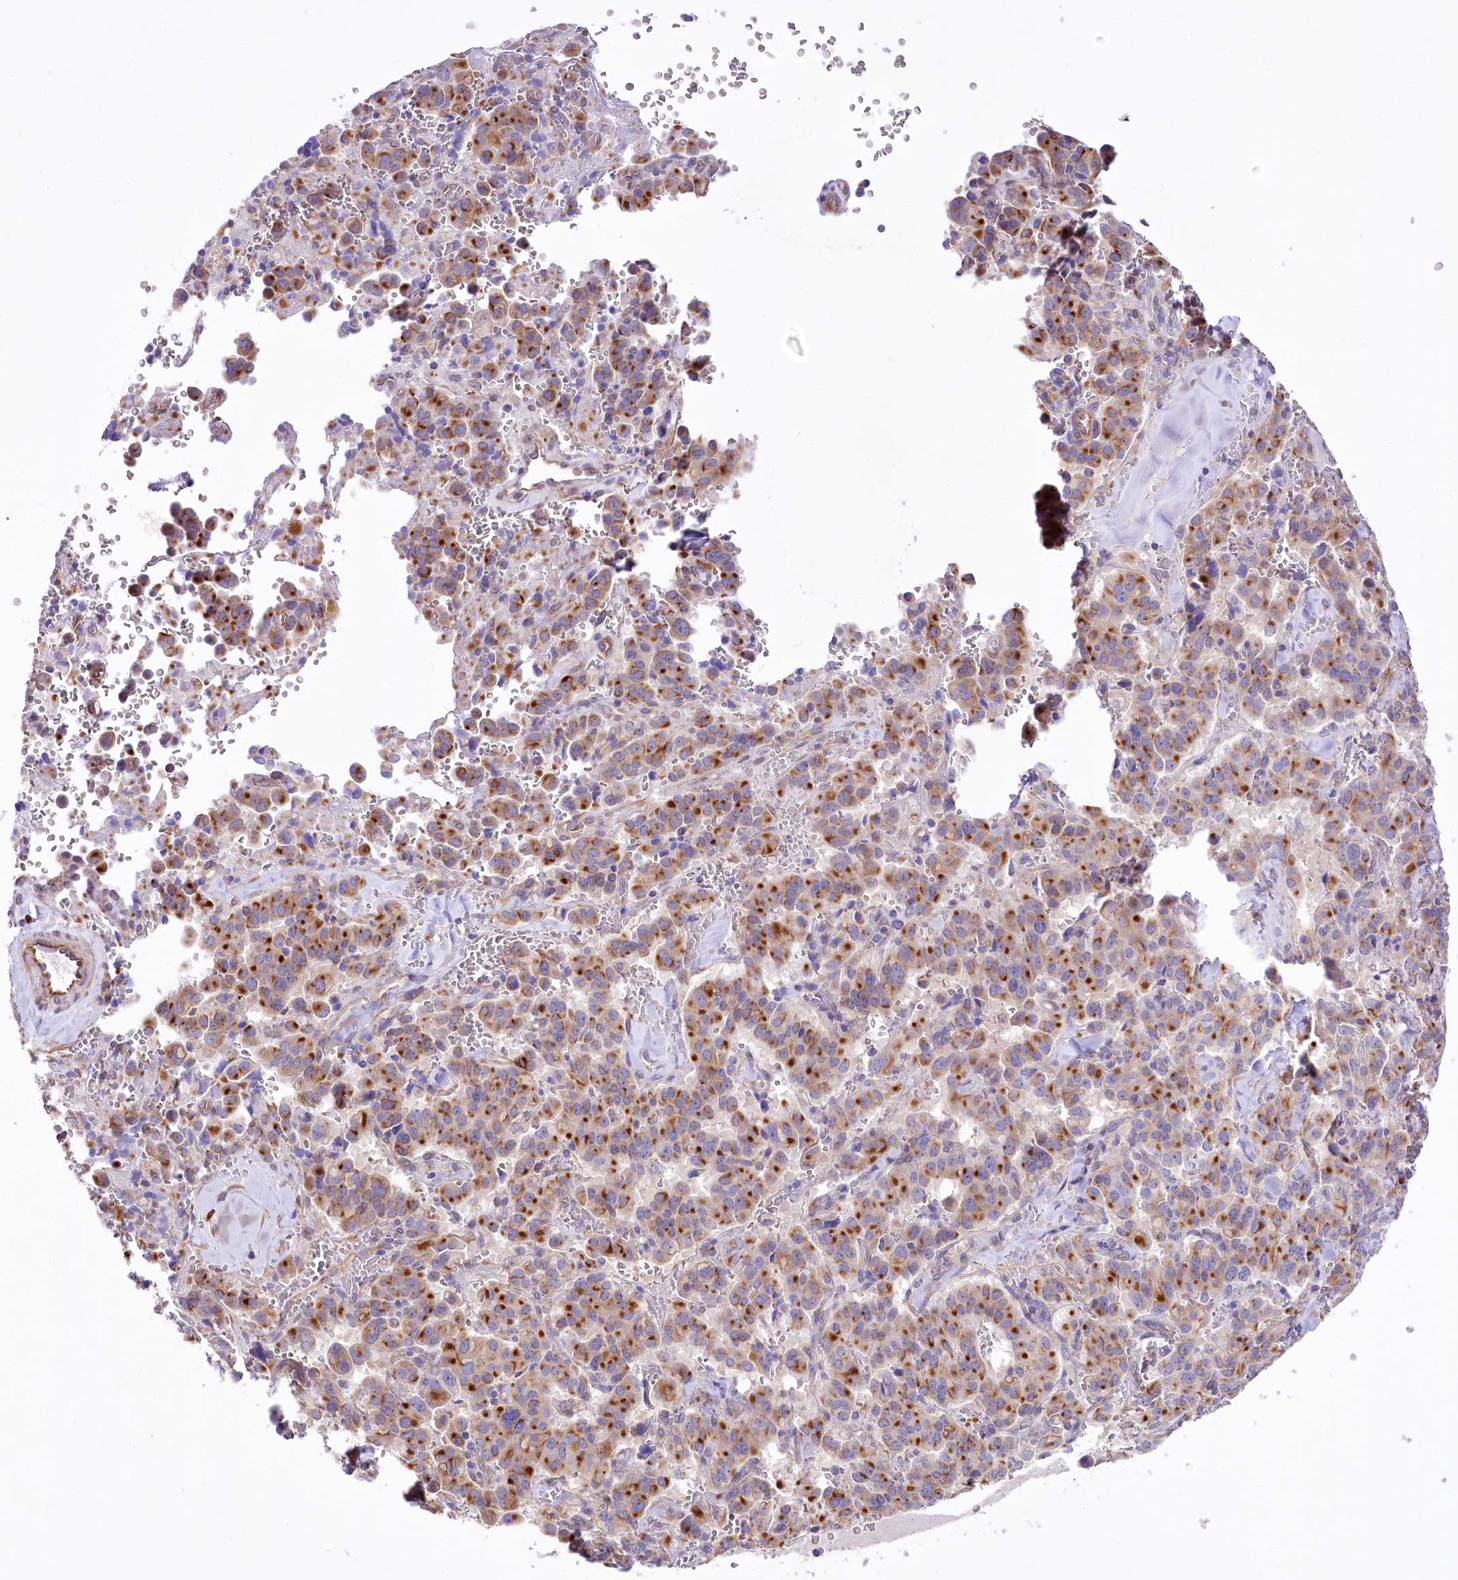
{"staining": {"intensity": "moderate", "quantity": ">75%", "location": "cytoplasmic/membranous"}, "tissue": "pancreatic cancer", "cell_type": "Tumor cells", "image_type": "cancer", "snomed": [{"axis": "morphology", "description": "Adenocarcinoma, NOS"}, {"axis": "topography", "description": "Pancreas"}], "caption": "This histopathology image displays immunohistochemistry (IHC) staining of human pancreatic cancer, with medium moderate cytoplasmic/membranous expression in about >75% of tumor cells.", "gene": "LRRC34", "patient": {"sex": "male", "age": 65}}